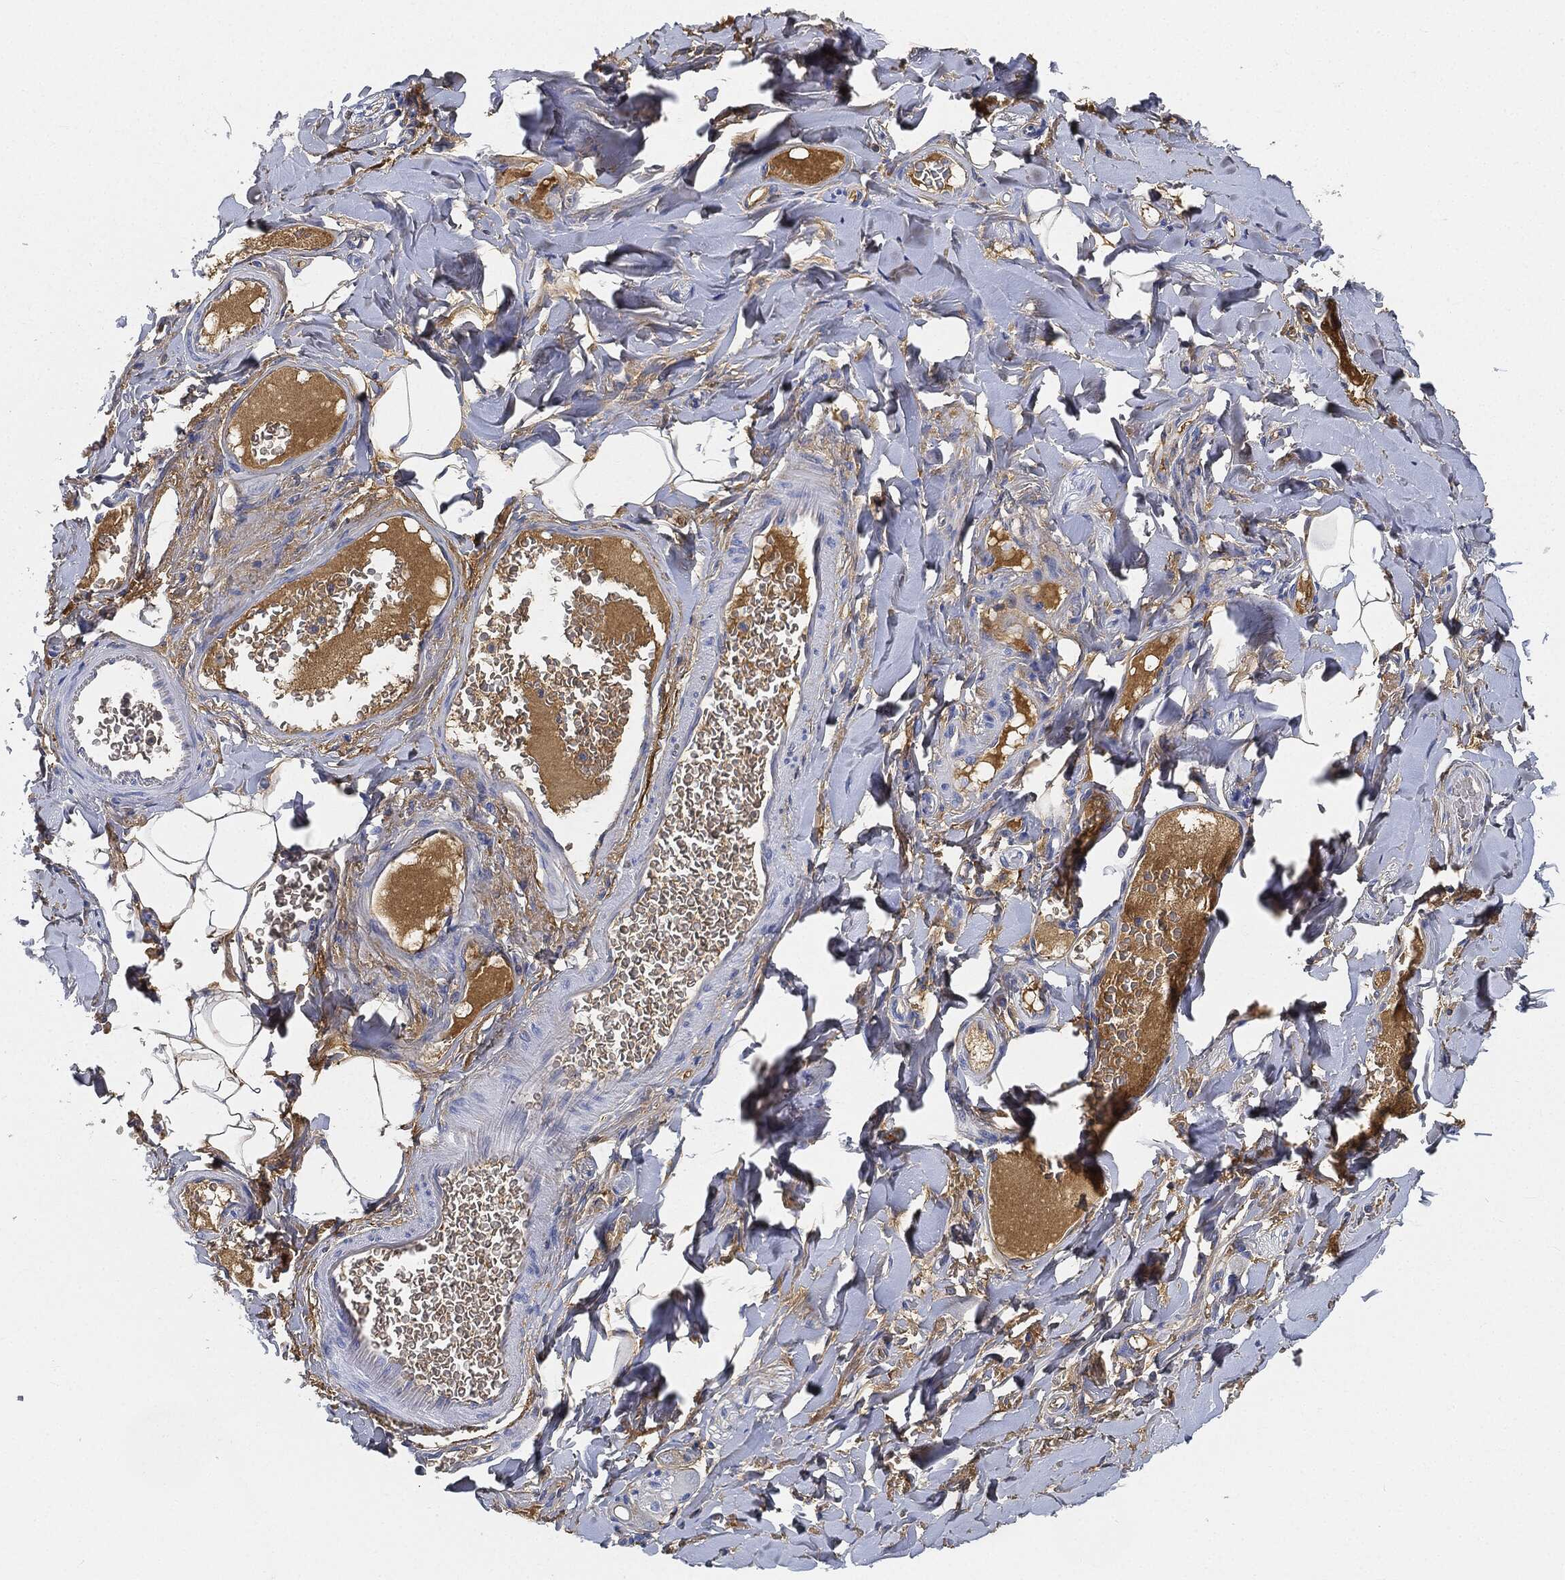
{"staining": {"intensity": "negative", "quantity": "none", "location": "none"}, "tissue": "adipose tissue", "cell_type": "Adipocytes", "image_type": "normal", "snomed": [{"axis": "morphology", "description": "Normal tissue, NOS"}, {"axis": "topography", "description": "Smooth muscle"}, {"axis": "topography", "description": "Duodenum"}, {"axis": "topography", "description": "Peripheral nerve tissue"}], "caption": "The histopathology image reveals no staining of adipocytes in unremarkable adipose tissue. (Brightfield microscopy of DAB immunohistochemistry at high magnification).", "gene": "IGLV6", "patient": {"sex": "female", "age": 61}}